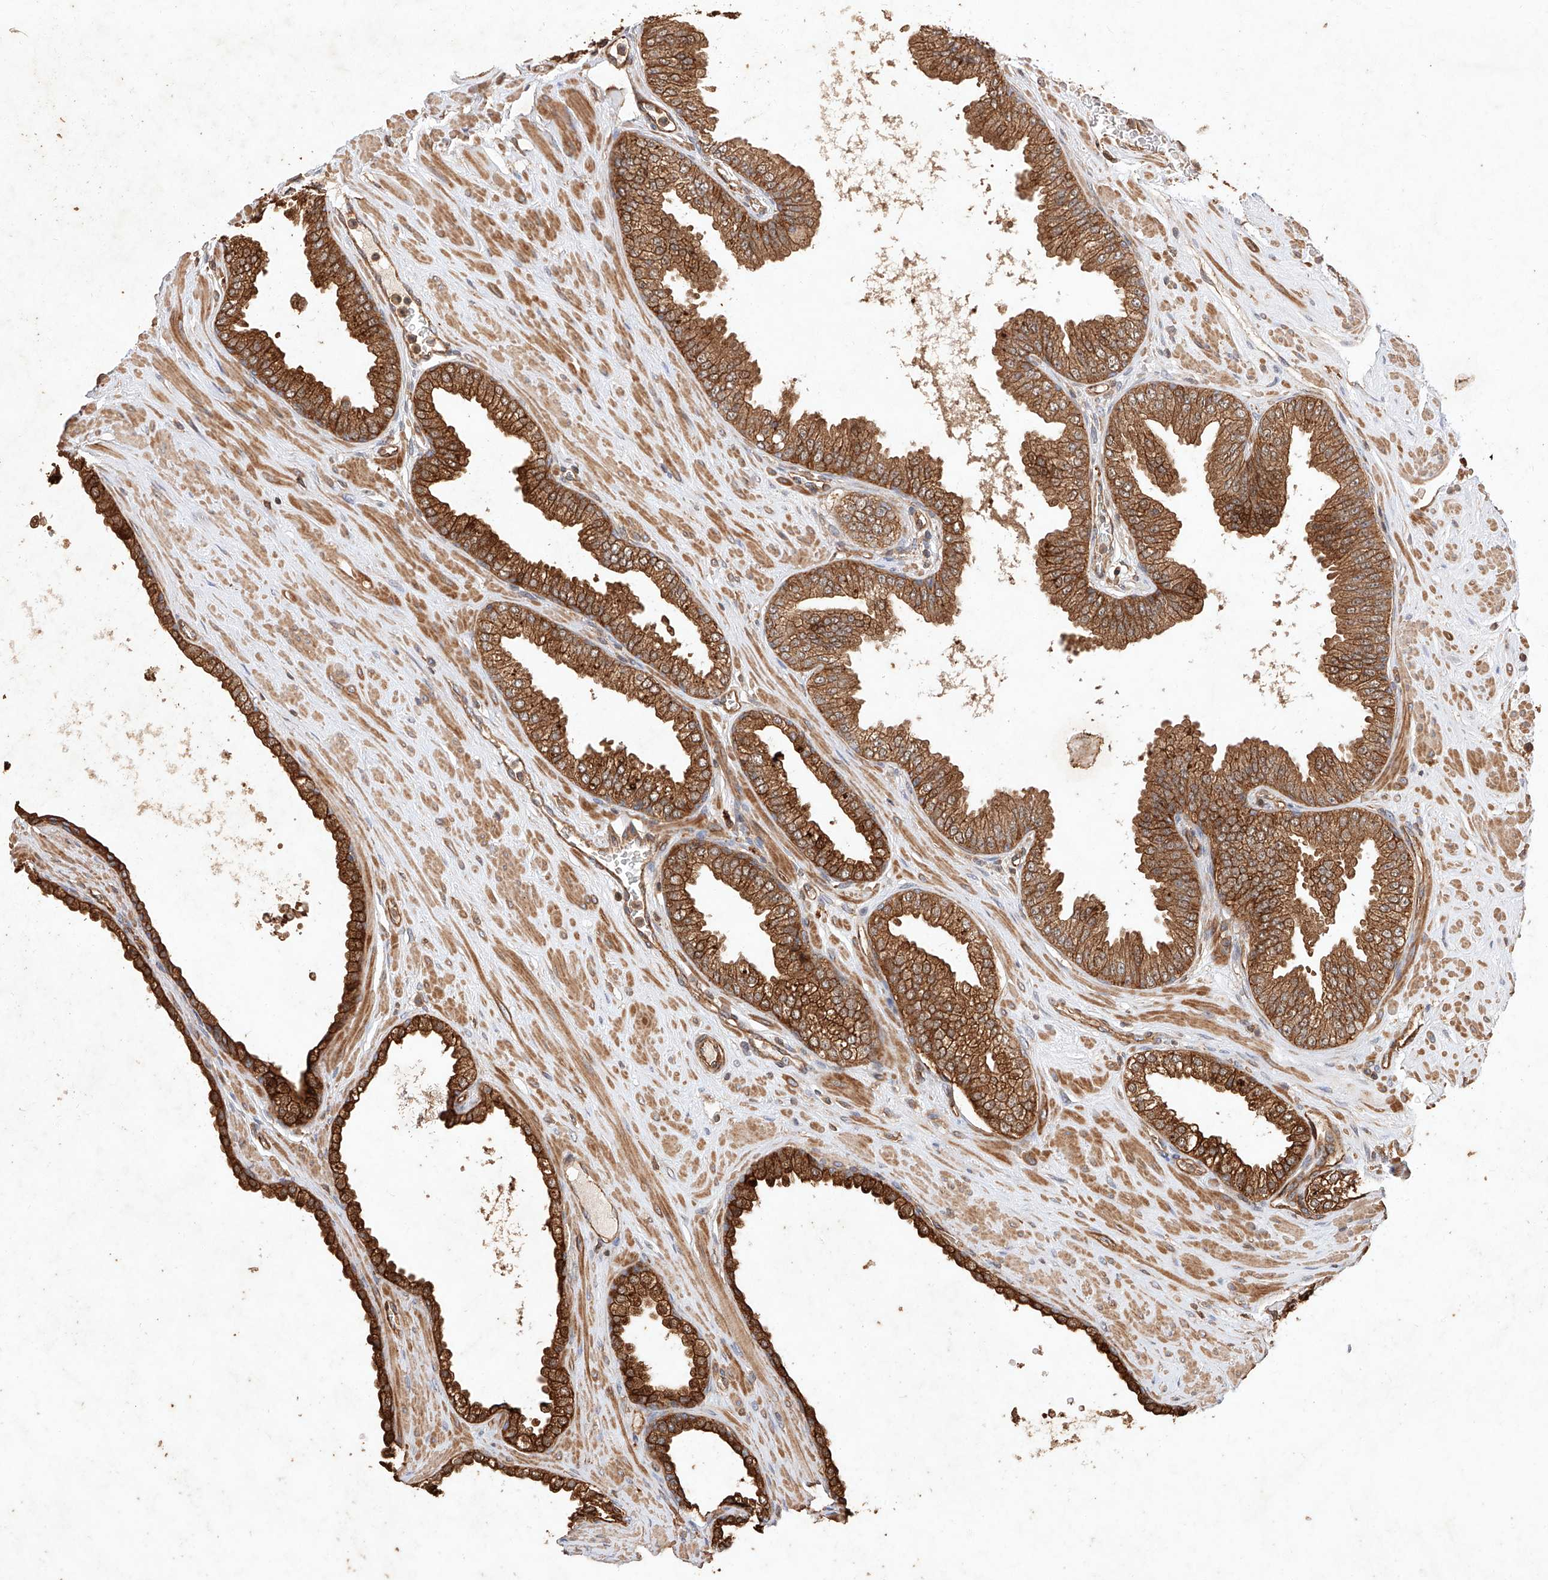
{"staining": {"intensity": "strong", "quantity": ">75%", "location": "cytoplasmic/membranous"}, "tissue": "prostate cancer", "cell_type": "Tumor cells", "image_type": "cancer", "snomed": [{"axis": "morphology", "description": "Adenocarcinoma, Low grade"}, {"axis": "topography", "description": "Prostate"}], "caption": "Tumor cells exhibit high levels of strong cytoplasmic/membranous positivity in about >75% of cells in human prostate cancer (adenocarcinoma (low-grade)).", "gene": "GHDC", "patient": {"sex": "male", "age": 62}}